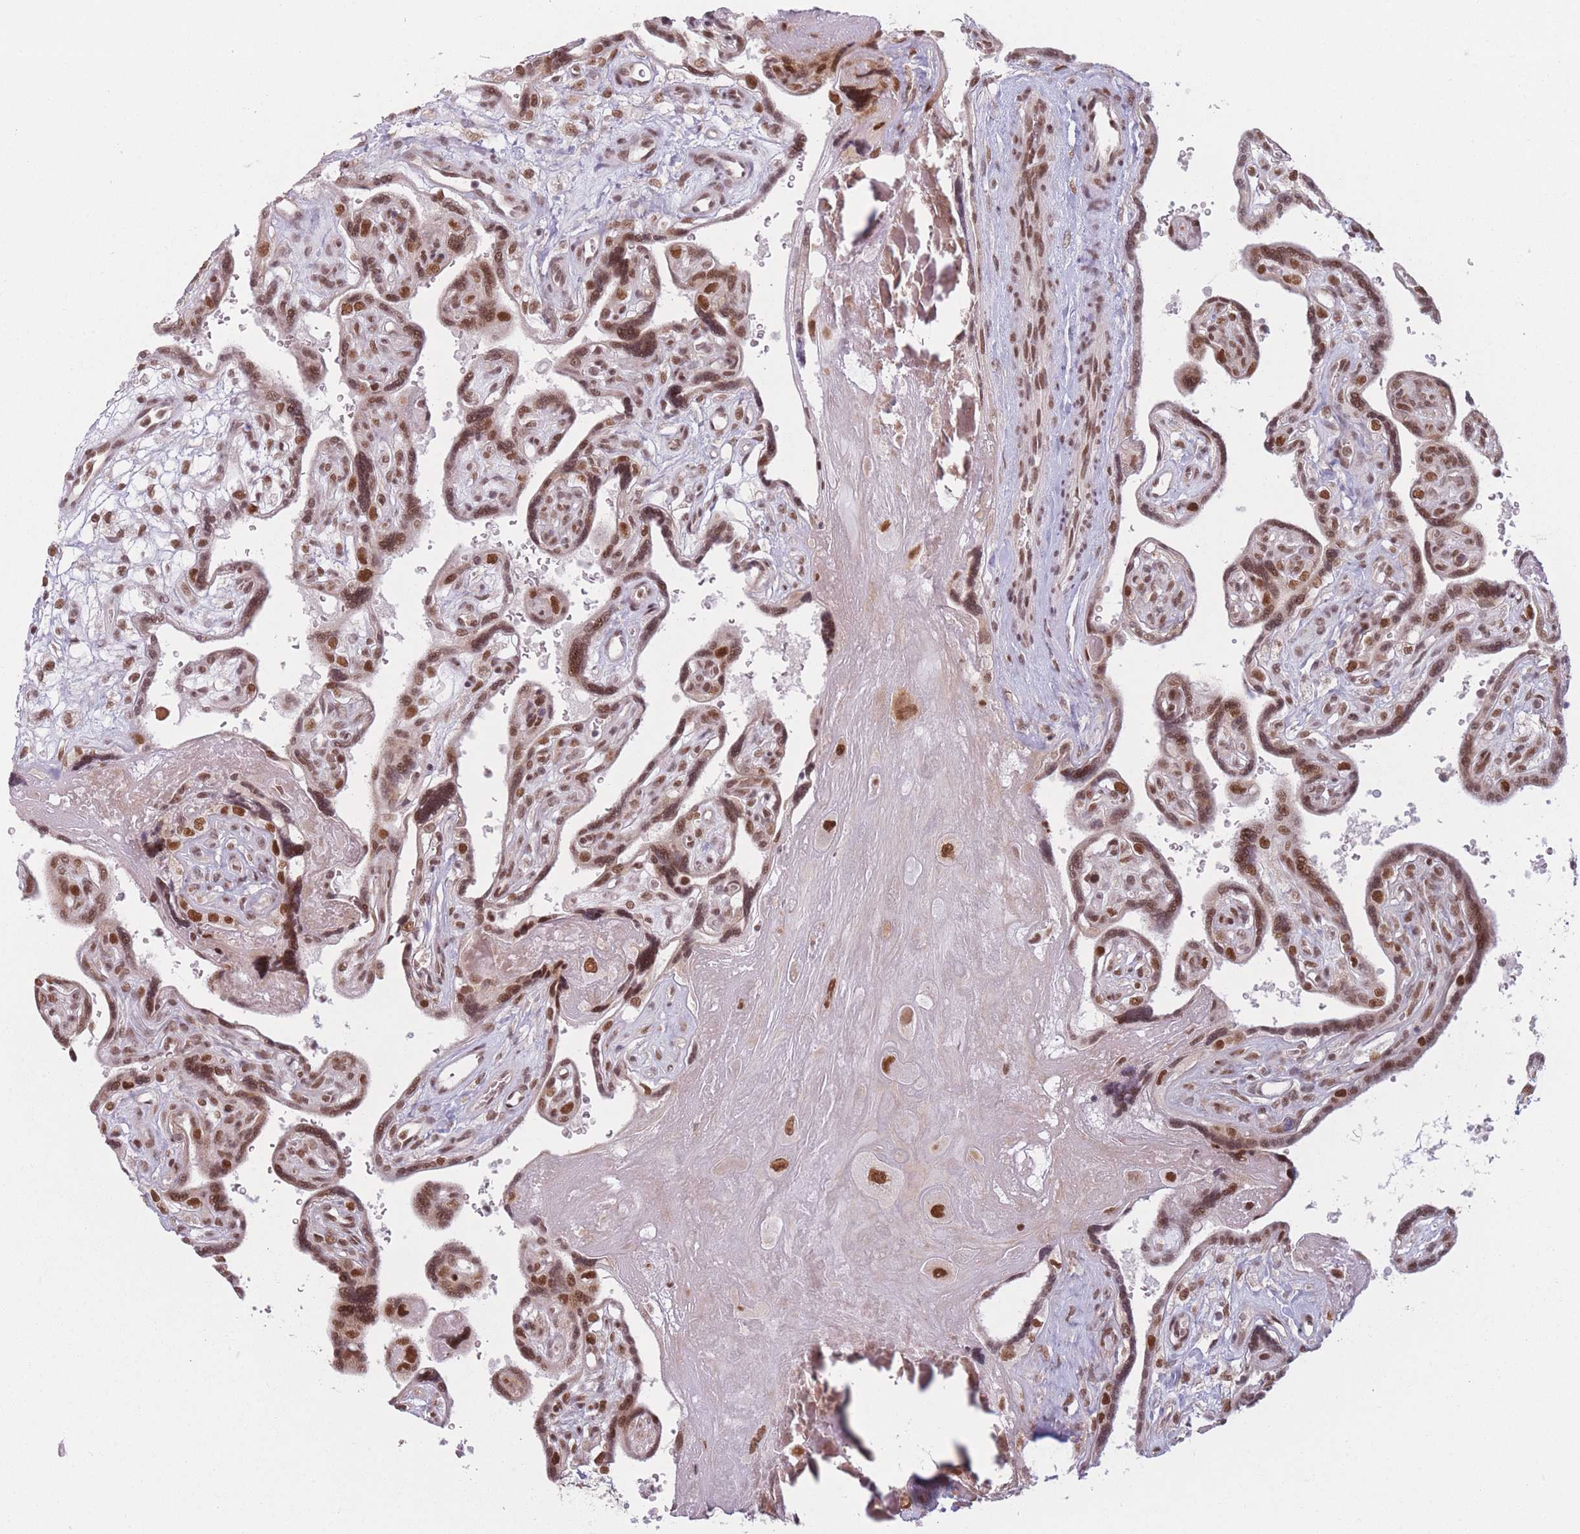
{"staining": {"intensity": "strong", "quantity": ">75%", "location": "nuclear"}, "tissue": "placenta", "cell_type": "Decidual cells", "image_type": "normal", "snomed": [{"axis": "morphology", "description": "Normal tissue, NOS"}, {"axis": "topography", "description": "Placenta"}], "caption": "Strong nuclear protein staining is seen in about >75% of decidual cells in placenta.", "gene": "SUPT6H", "patient": {"sex": "female", "age": 39}}